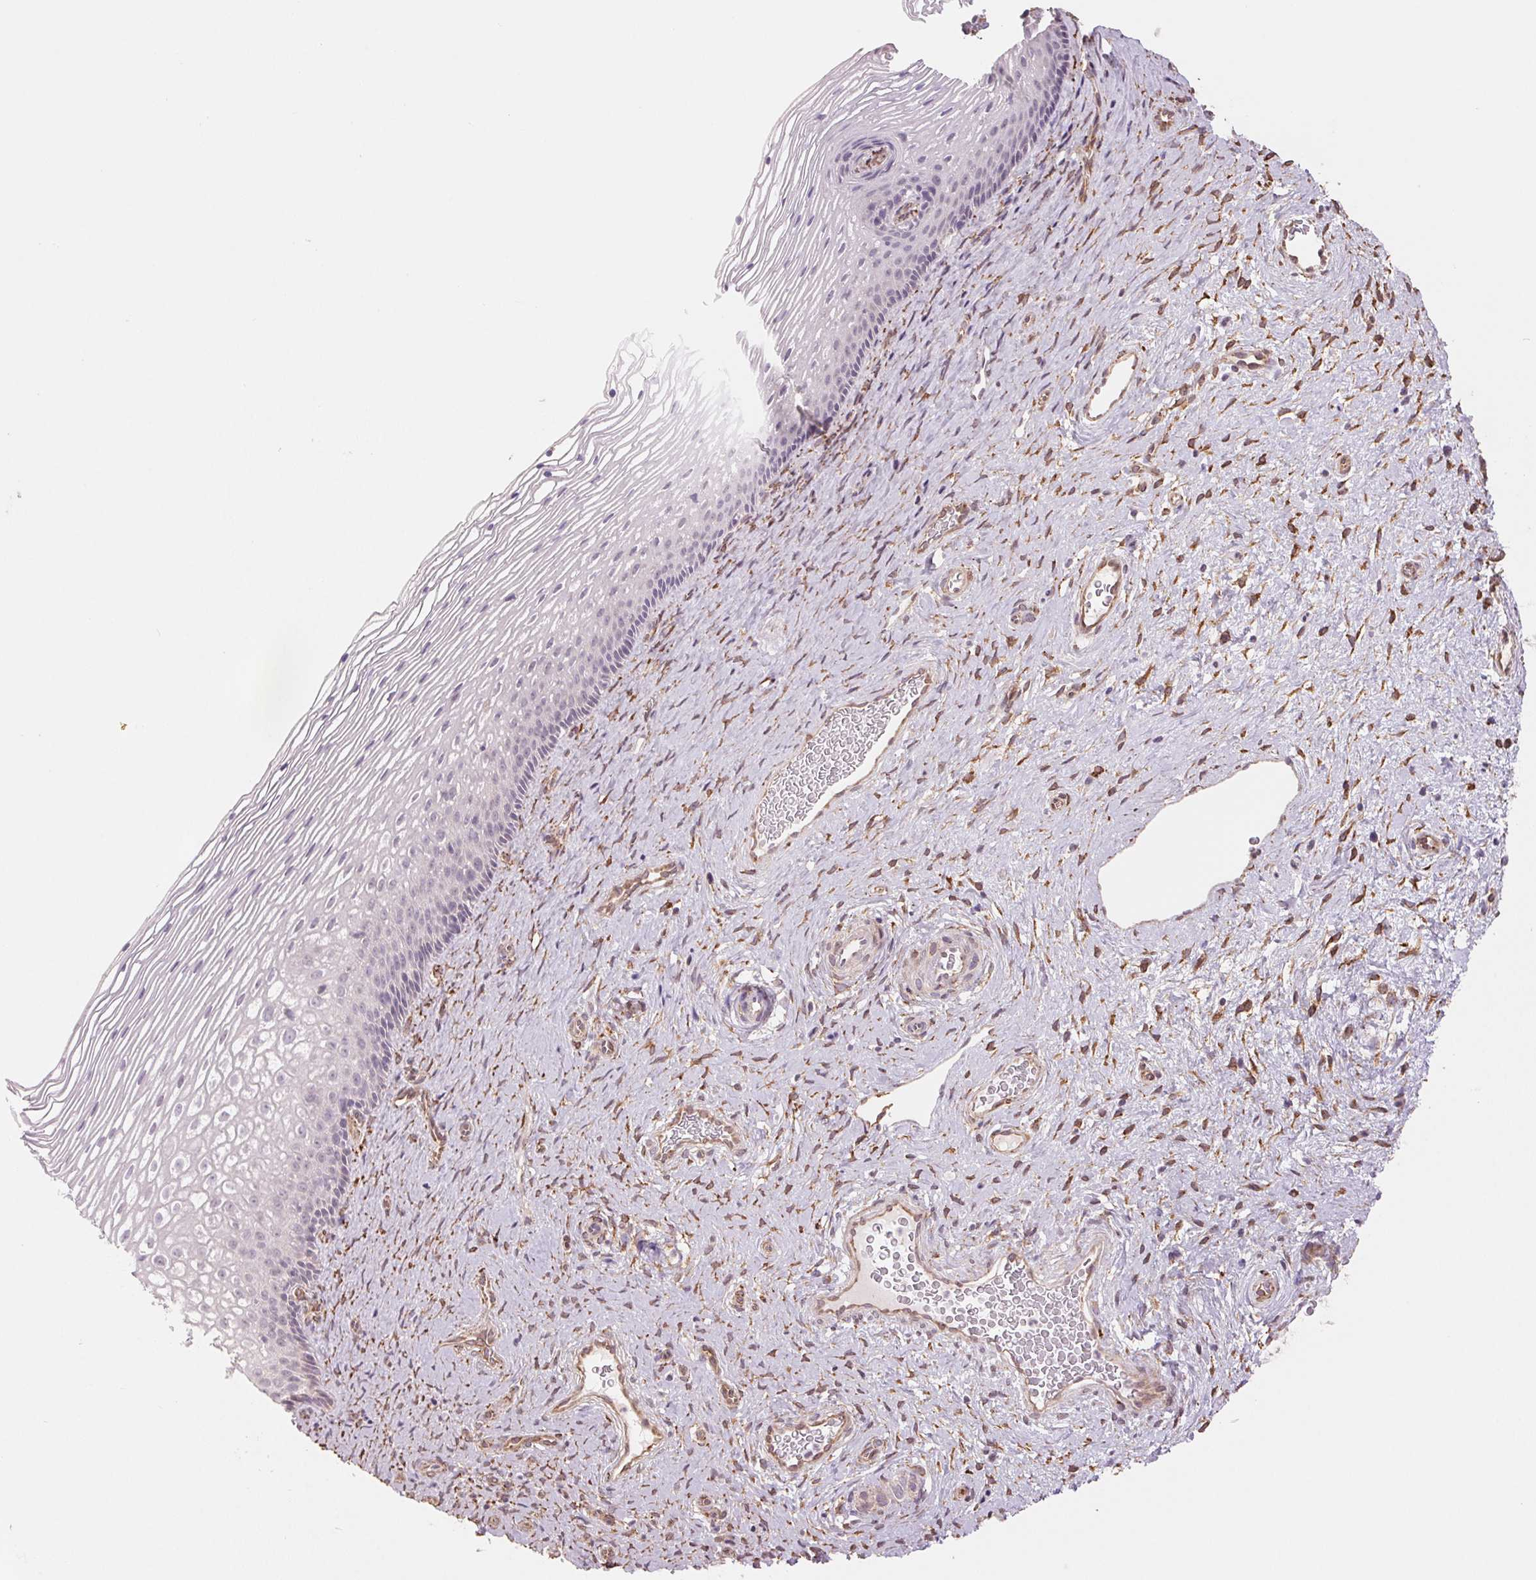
{"staining": {"intensity": "negative", "quantity": "none", "location": "none"}, "tissue": "cervix", "cell_type": "Glandular cells", "image_type": "normal", "snomed": [{"axis": "morphology", "description": "Normal tissue, NOS"}, {"axis": "topography", "description": "Cervix"}], "caption": "This is an IHC photomicrograph of unremarkable human cervix. There is no staining in glandular cells.", "gene": "FKBP10", "patient": {"sex": "female", "age": 34}}